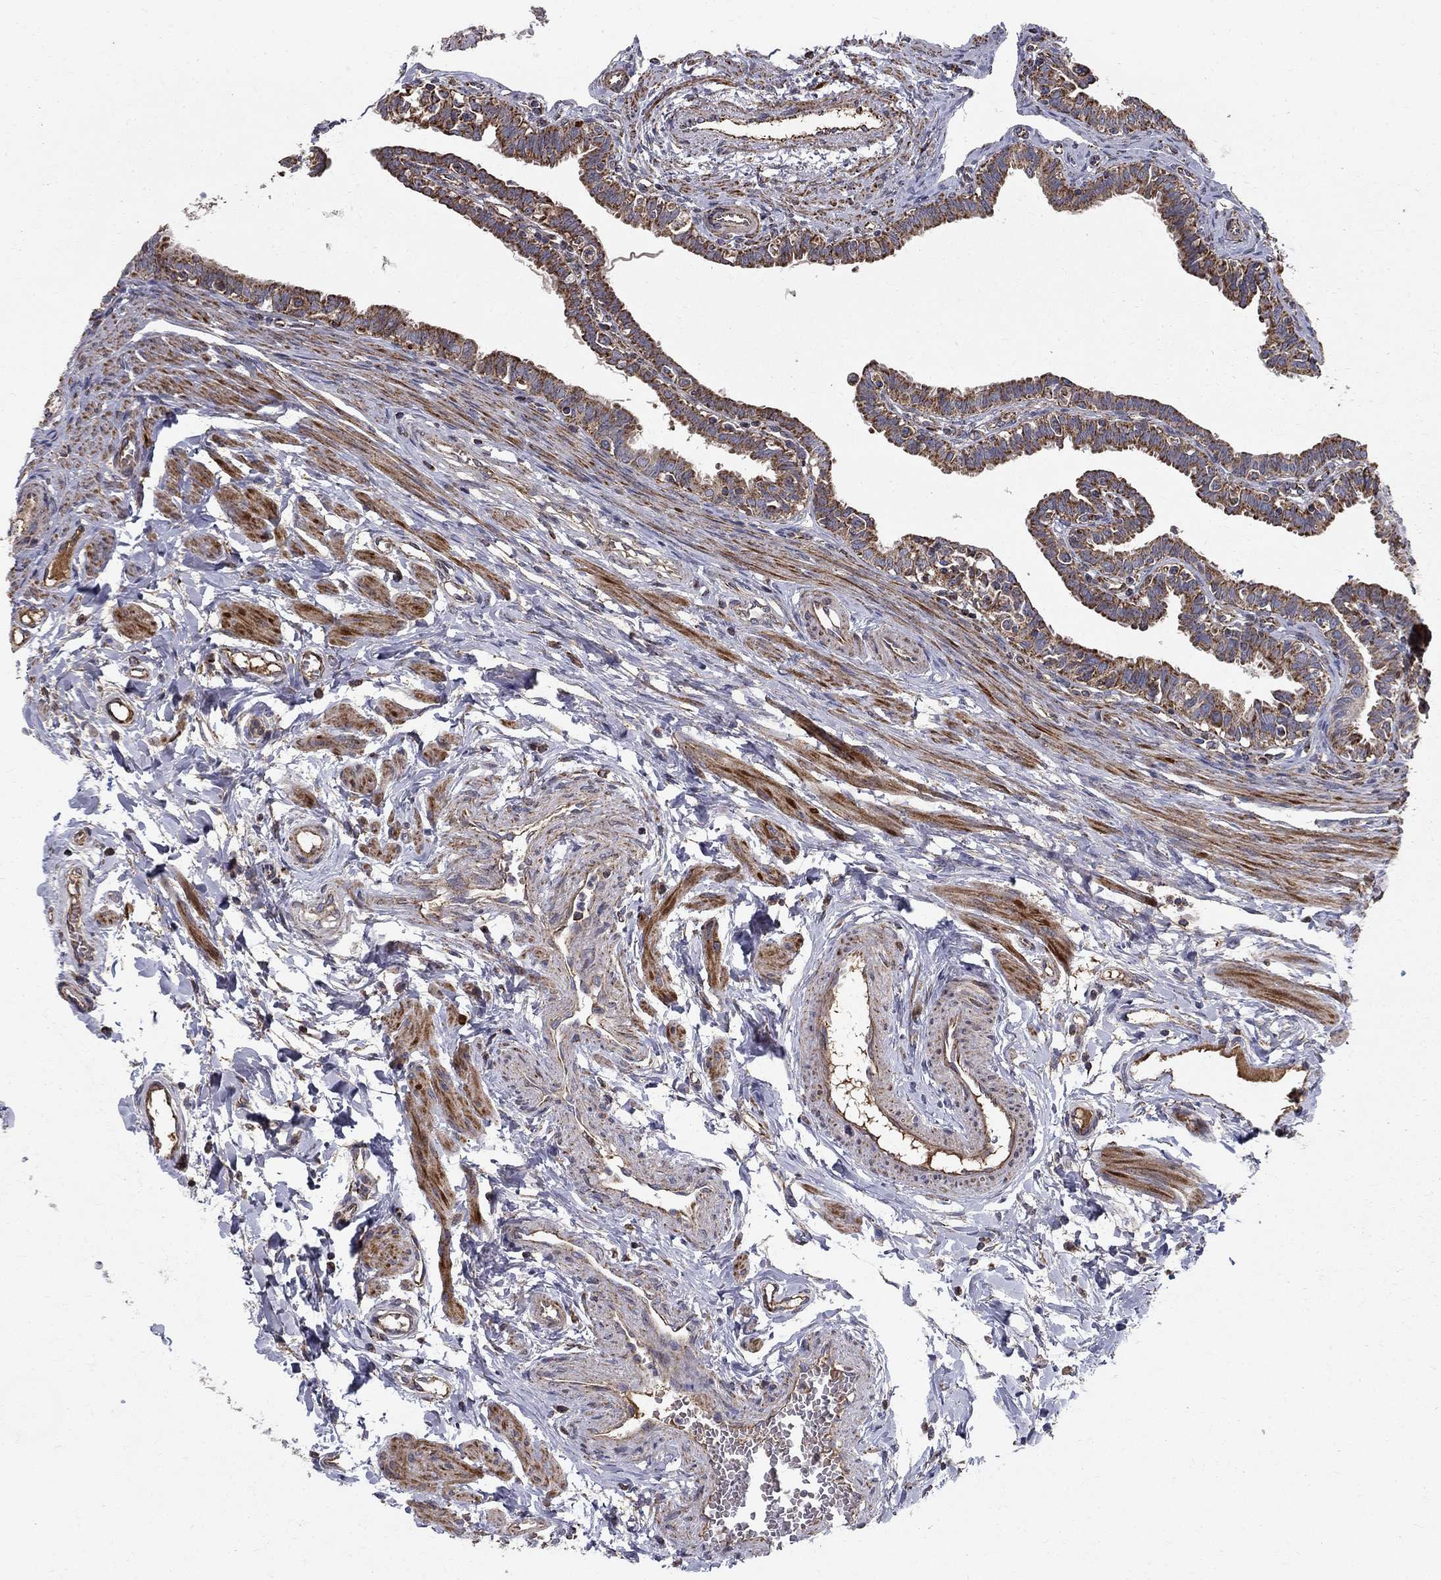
{"staining": {"intensity": "strong", "quantity": ">75%", "location": "cytoplasmic/membranous"}, "tissue": "fallopian tube", "cell_type": "Glandular cells", "image_type": "normal", "snomed": [{"axis": "morphology", "description": "Normal tissue, NOS"}, {"axis": "topography", "description": "Fallopian tube"}], "caption": "Immunohistochemistry (IHC) of normal fallopian tube shows high levels of strong cytoplasmic/membranous expression in approximately >75% of glandular cells. (Brightfield microscopy of DAB IHC at high magnification).", "gene": "NDUFS8", "patient": {"sex": "female", "age": 36}}